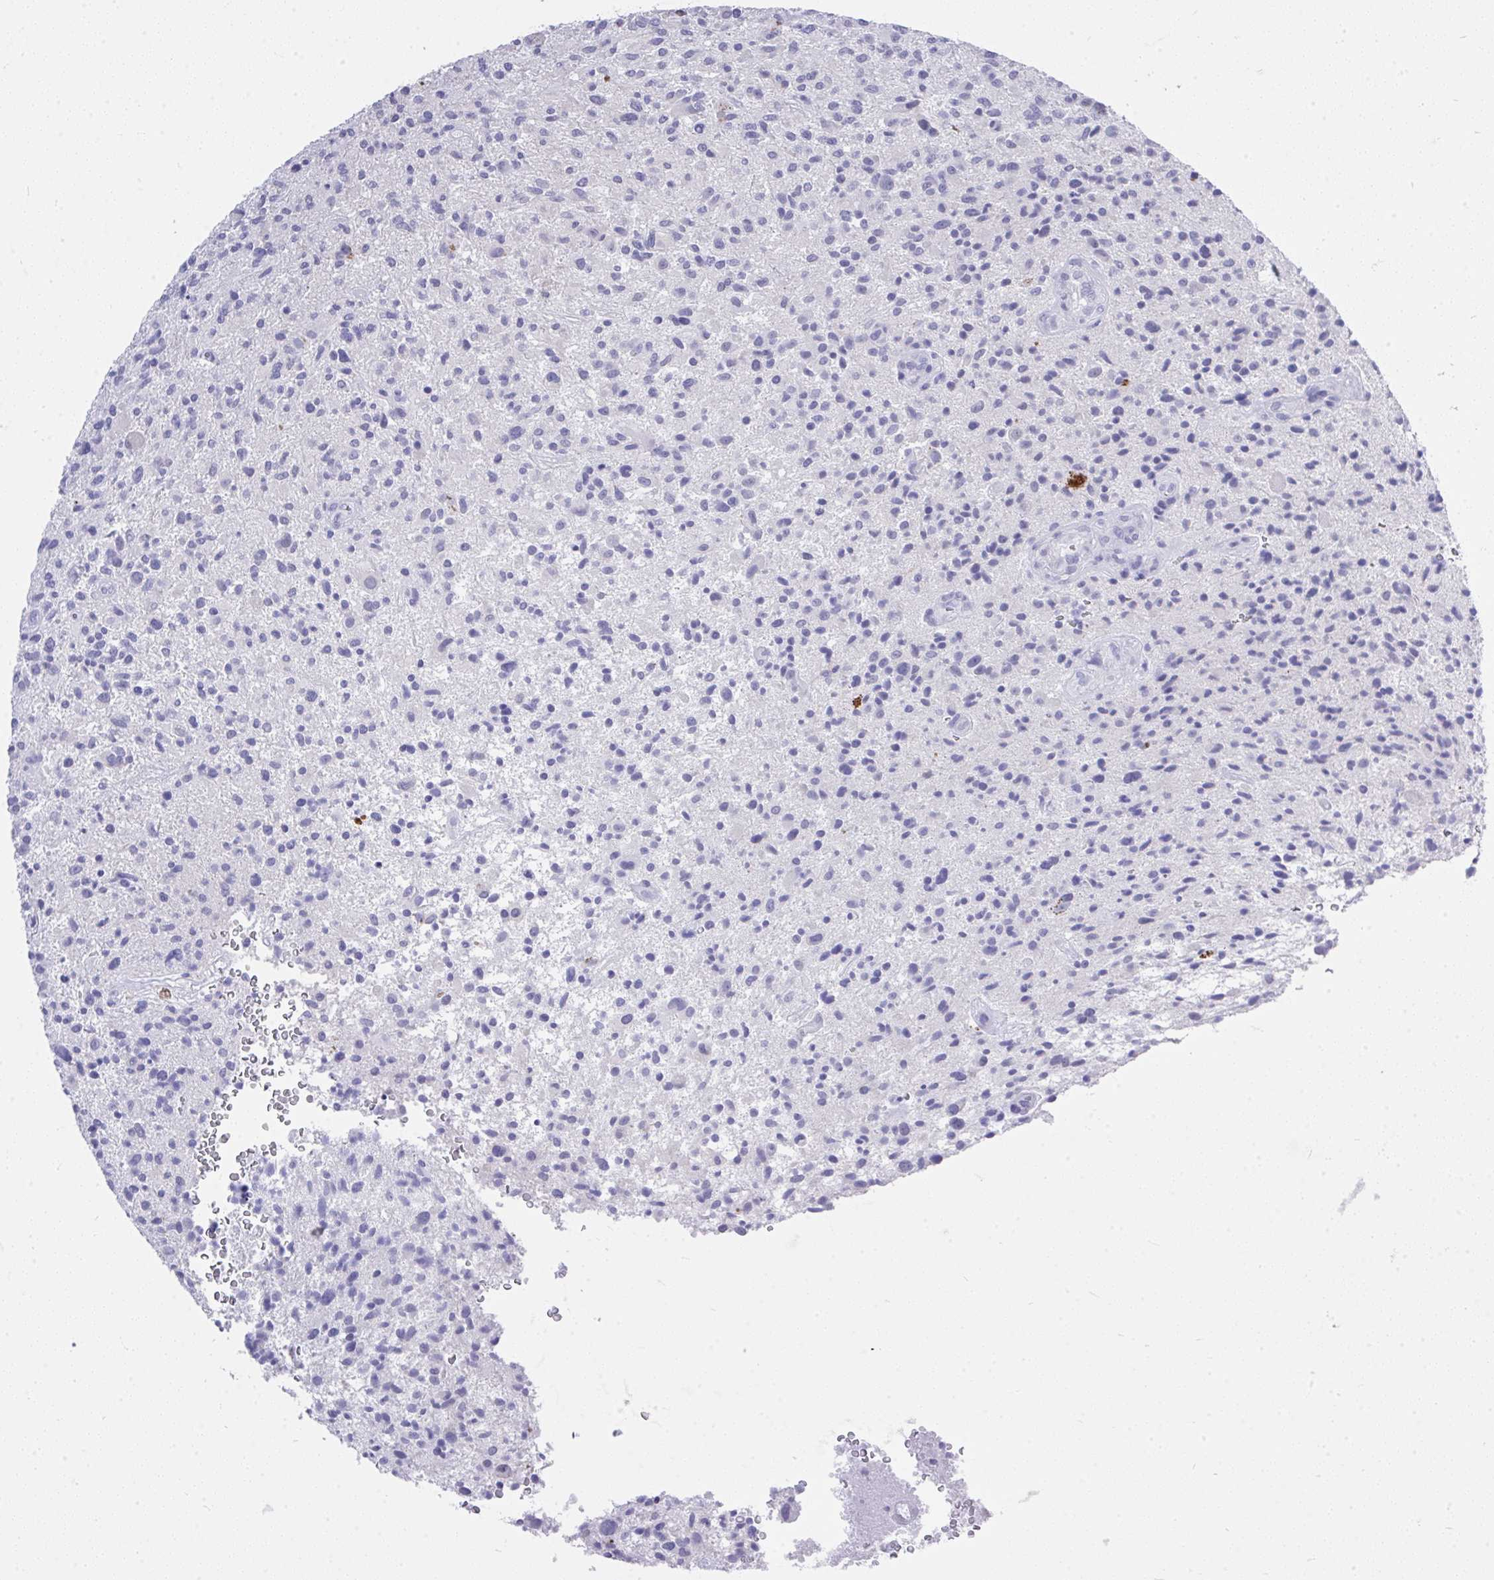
{"staining": {"intensity": "negative", "quantity": "none", "location": "none"}, "tissue": "glioma", "cell_type": "Tumor cells", "image_type": "cancer", "snomed": [{"axis": "morphology", "description": "Glioma, malignant, High grade"}, {"axis": "topography", "description": "Brain"}], "caption": "There is no significant positivity in tumor cells of malignant glioma (high-grade). (Brightfield microscopy of DAB immunohistochemistry at high magnification).", "gene": "MS4A12", "patient": {"sex": "male", "age": 47}}